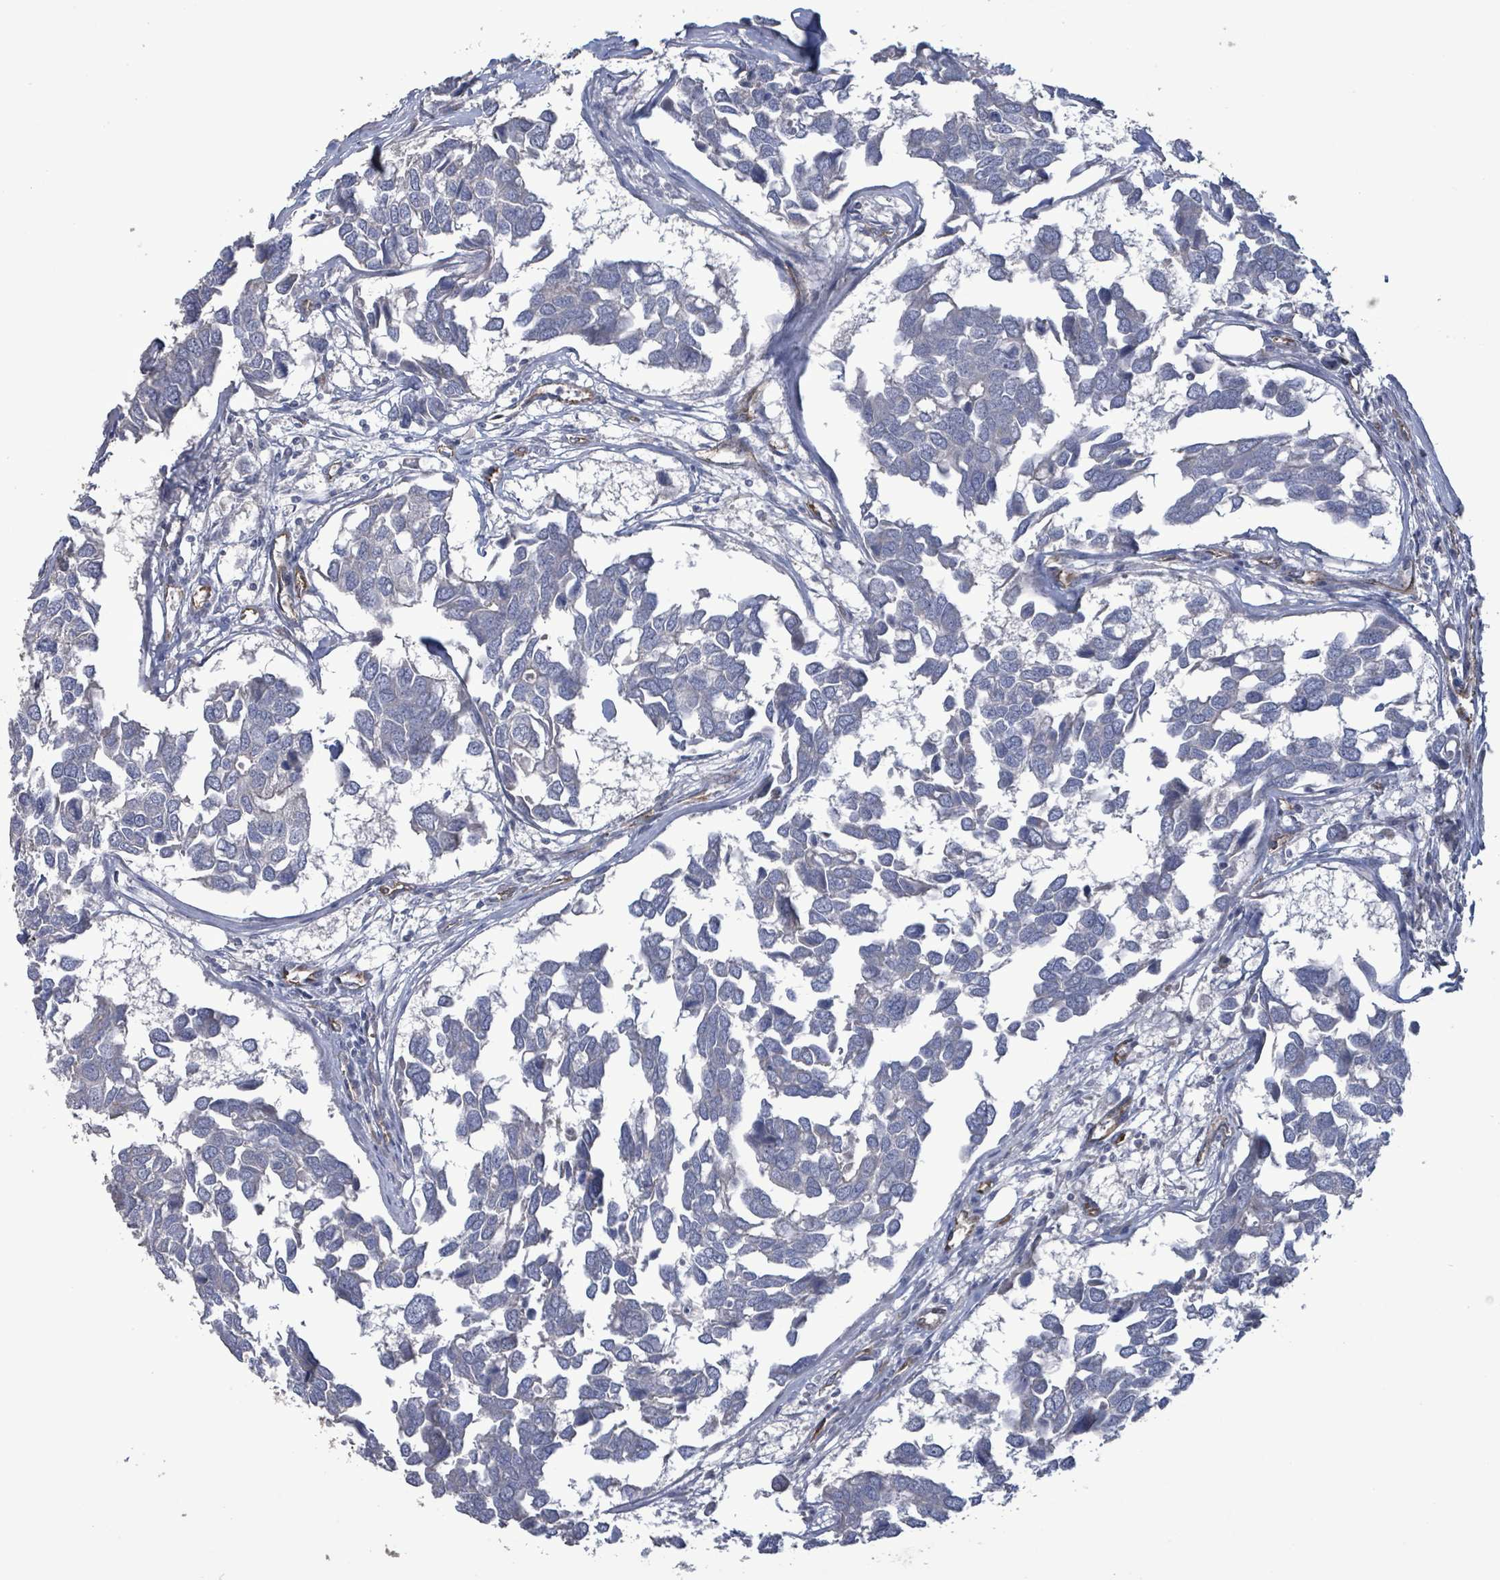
{"staining": {"intensity": "negative", "quantity": "none", "location": "none"}, "tissue": "breast cancer", "cell_type": "Tumor cells", "image_type": "cancer", "snomed": [{"axis": "morphology", "description": "Duct carcinoma"}, {"axis": "topography", "description": "Breast"}], "caption": "A histopathology image of infiltrating ductal carcinoma (breast) stained for a protein reveals no brown staining in tumor cells.", "gene": "KANK3", "patient": {"sex": "female", "age": 83}}